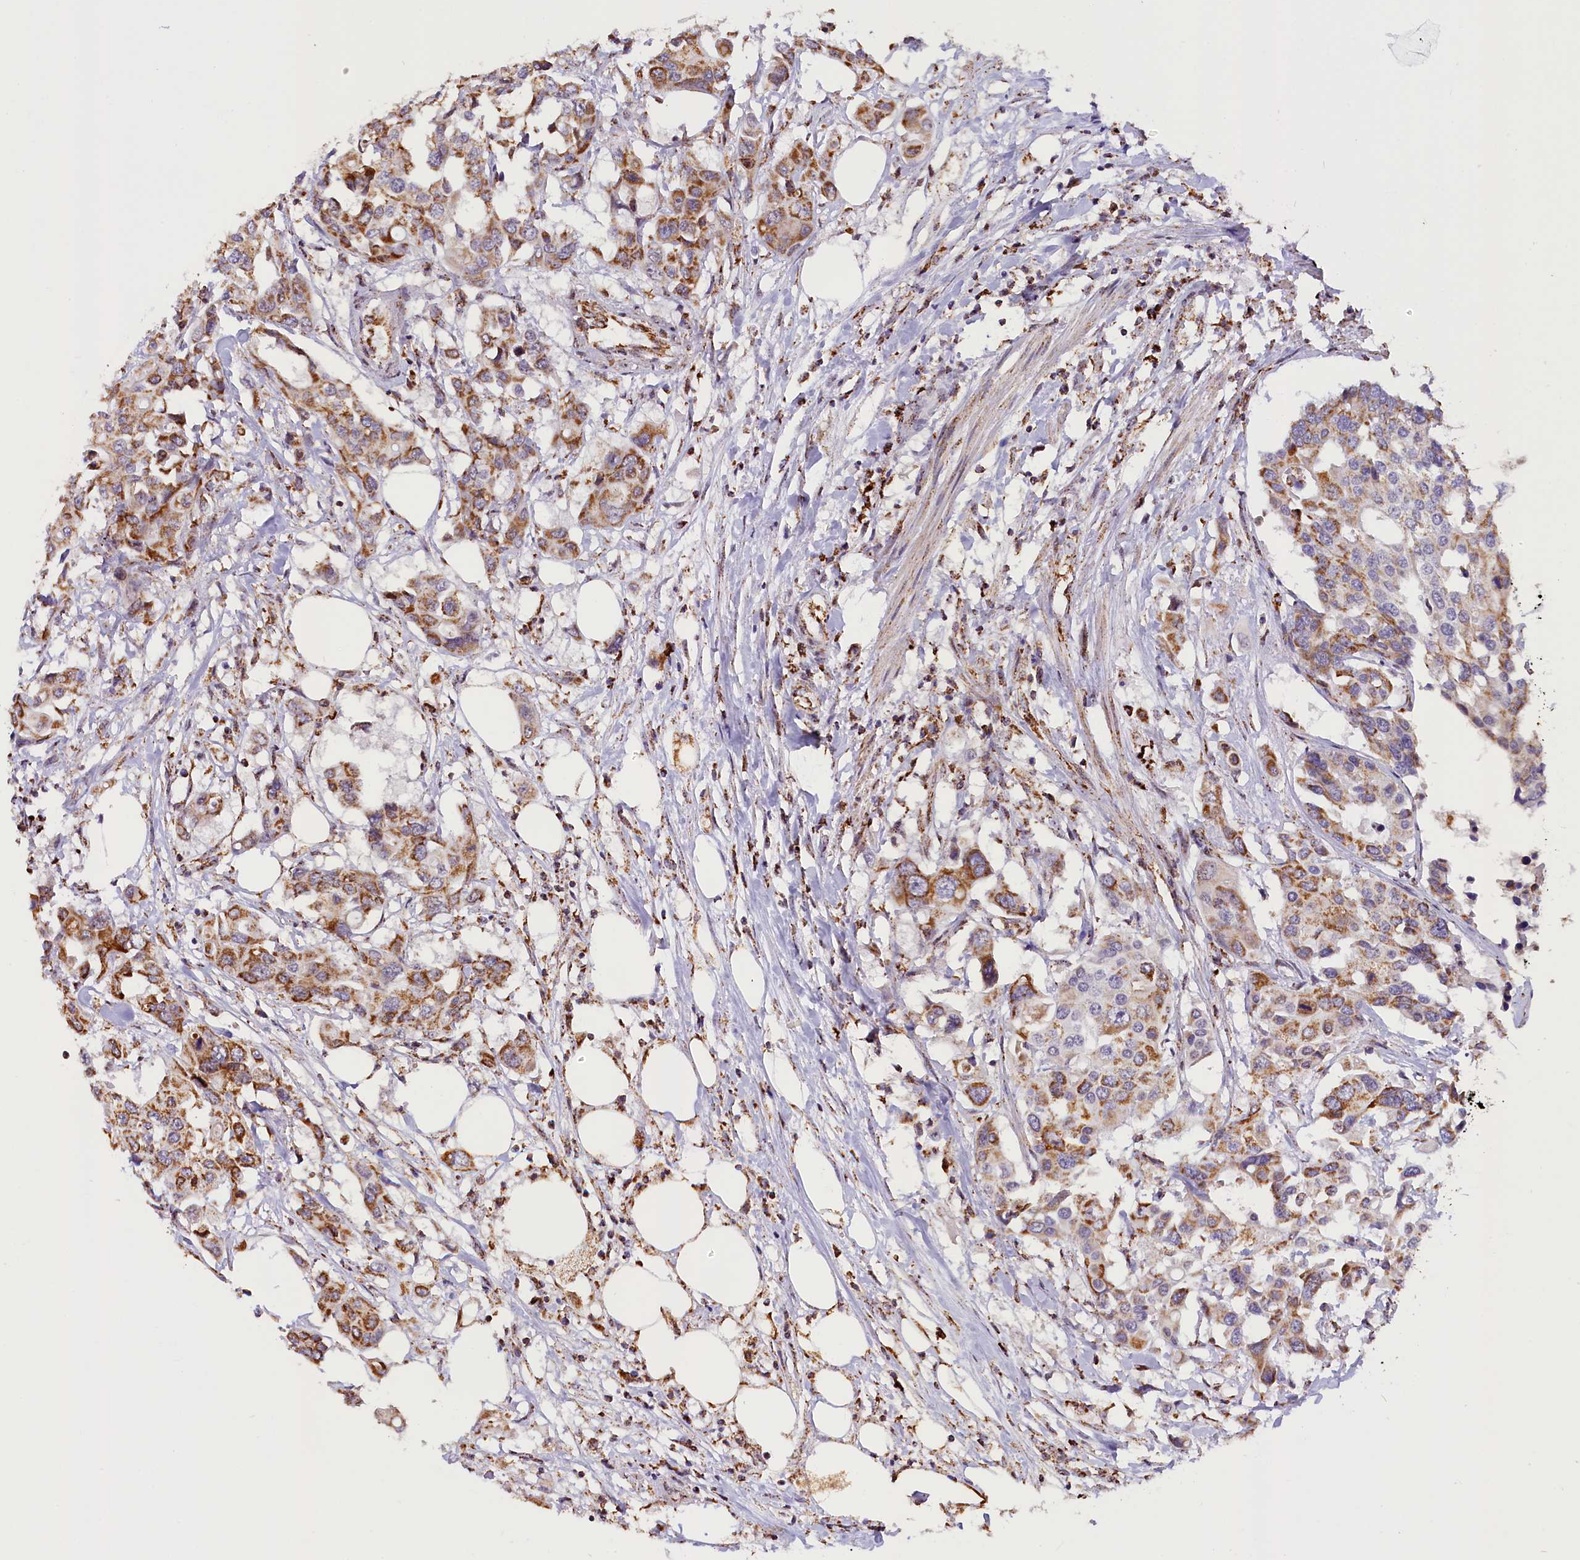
{"staining": {"intensity": "moderate", "quantity": ">75%", "location": "cytoplasmic/membranous"}, "tissue": "colorectal cancer", "cell_type": "Tumor cells", "image_type": "cancer", "snomed": [{"axis": "morphology", "description": "Adenocarcinoma, NOS"}, {"axis": "topography", "description": "Colon"}], "caption": "About >75% of tumor cells in adenocarcinoma (colorectal) show moderate cytoplasmic/membranous protein staining as visualized by brown immunohistochemical staining.", "gene": "NDUFA8", "patient": {"sex": "male", "age": 77}}